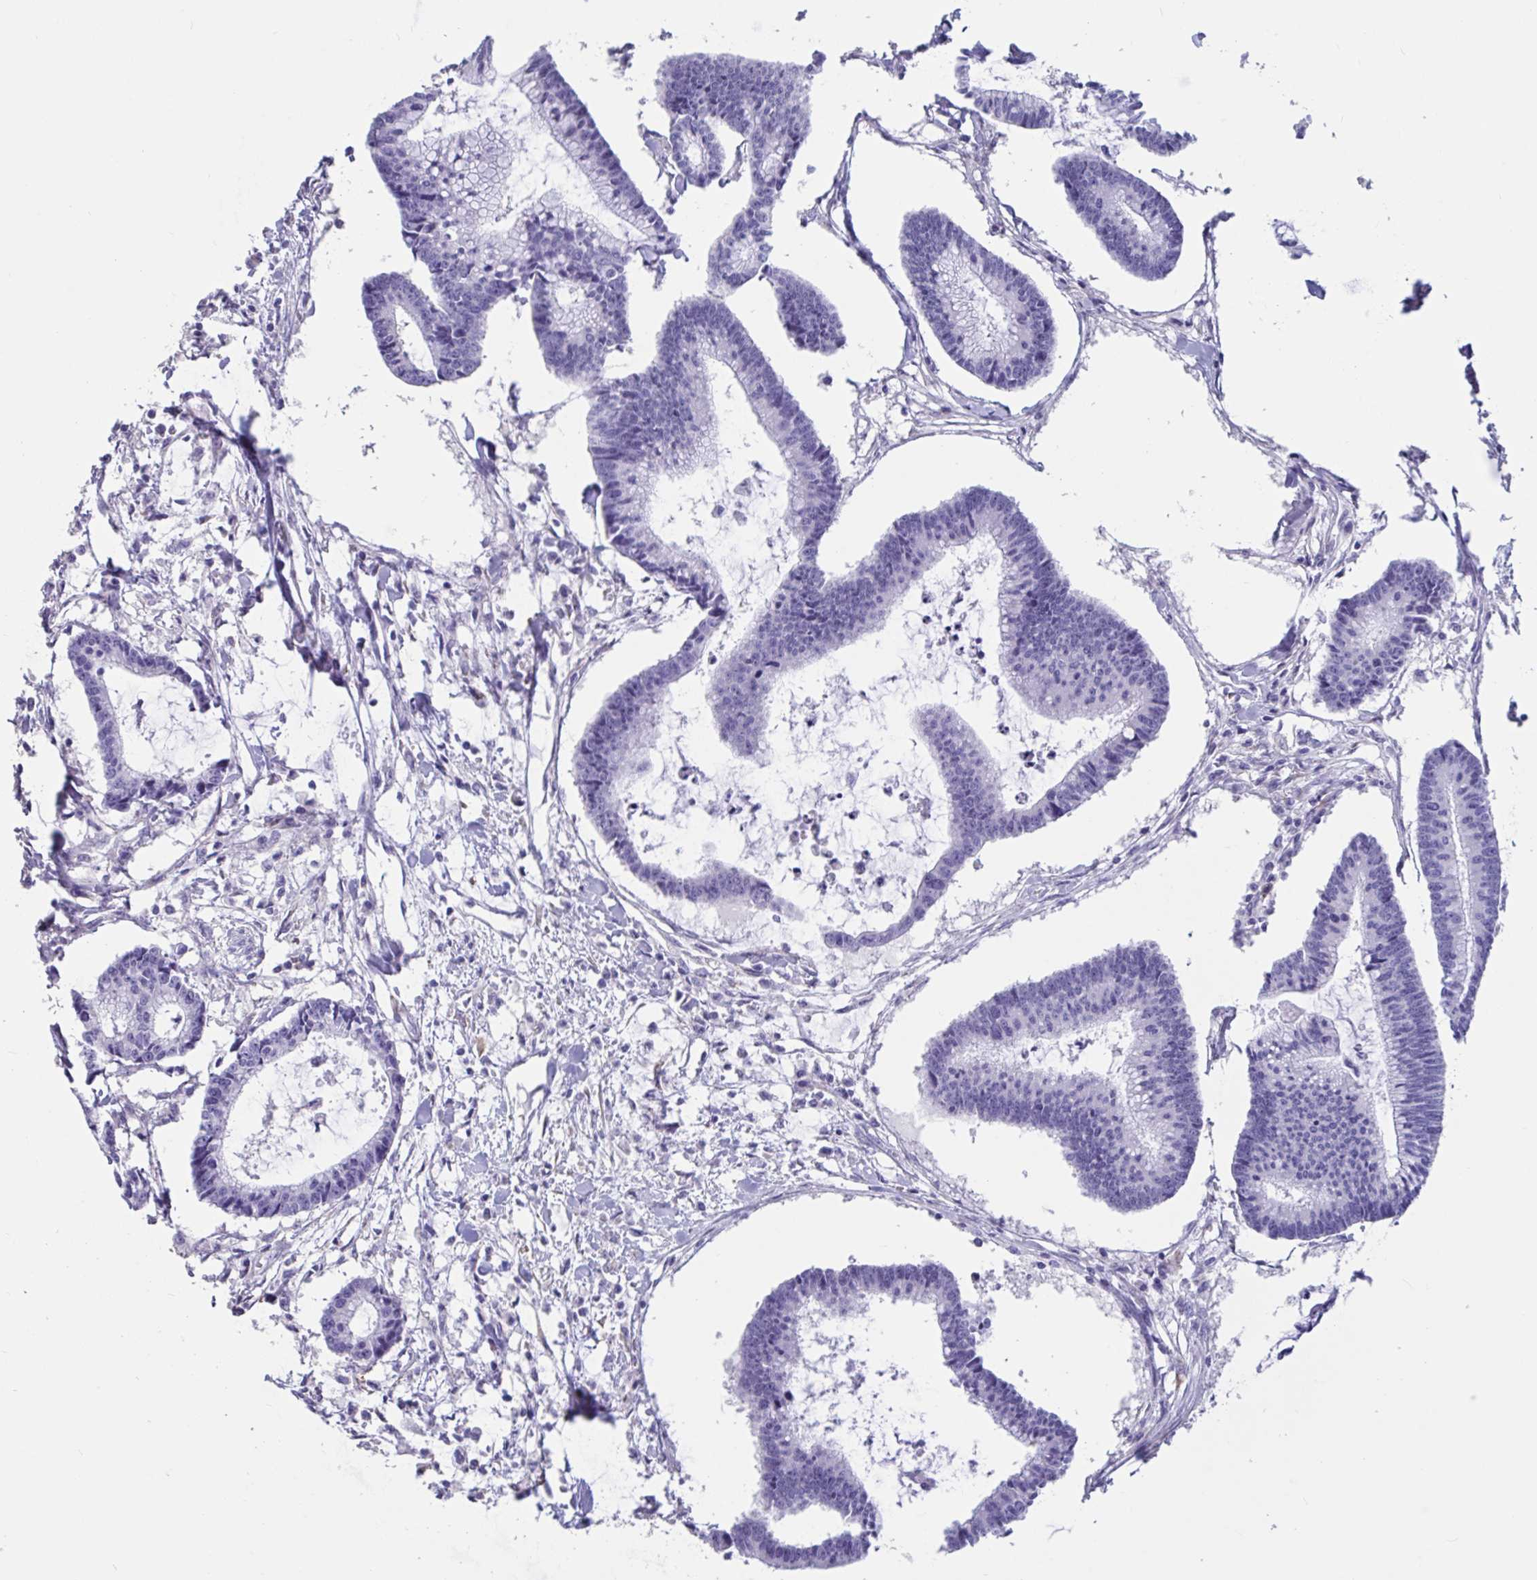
{"staining": {"intensity": "negative", "quantity": "none", "location": "none"}, "tissue": "colorectal cancer", "cell_type": "Tumor cells", "image_type": "cancer", "snomed": [{"axis": "morphology", "description": "Adenocarcinoma, NOS"}, {"axis": "topography", "description": "Colon"}], "caption": "A high-resolution photomicrograph shows IHC staining of adenocarcinoma (colorectal), which shows no significant expression in tumor cells.", "gene": "TNNC1", "patient": {"sex": "female", "age": 78}}